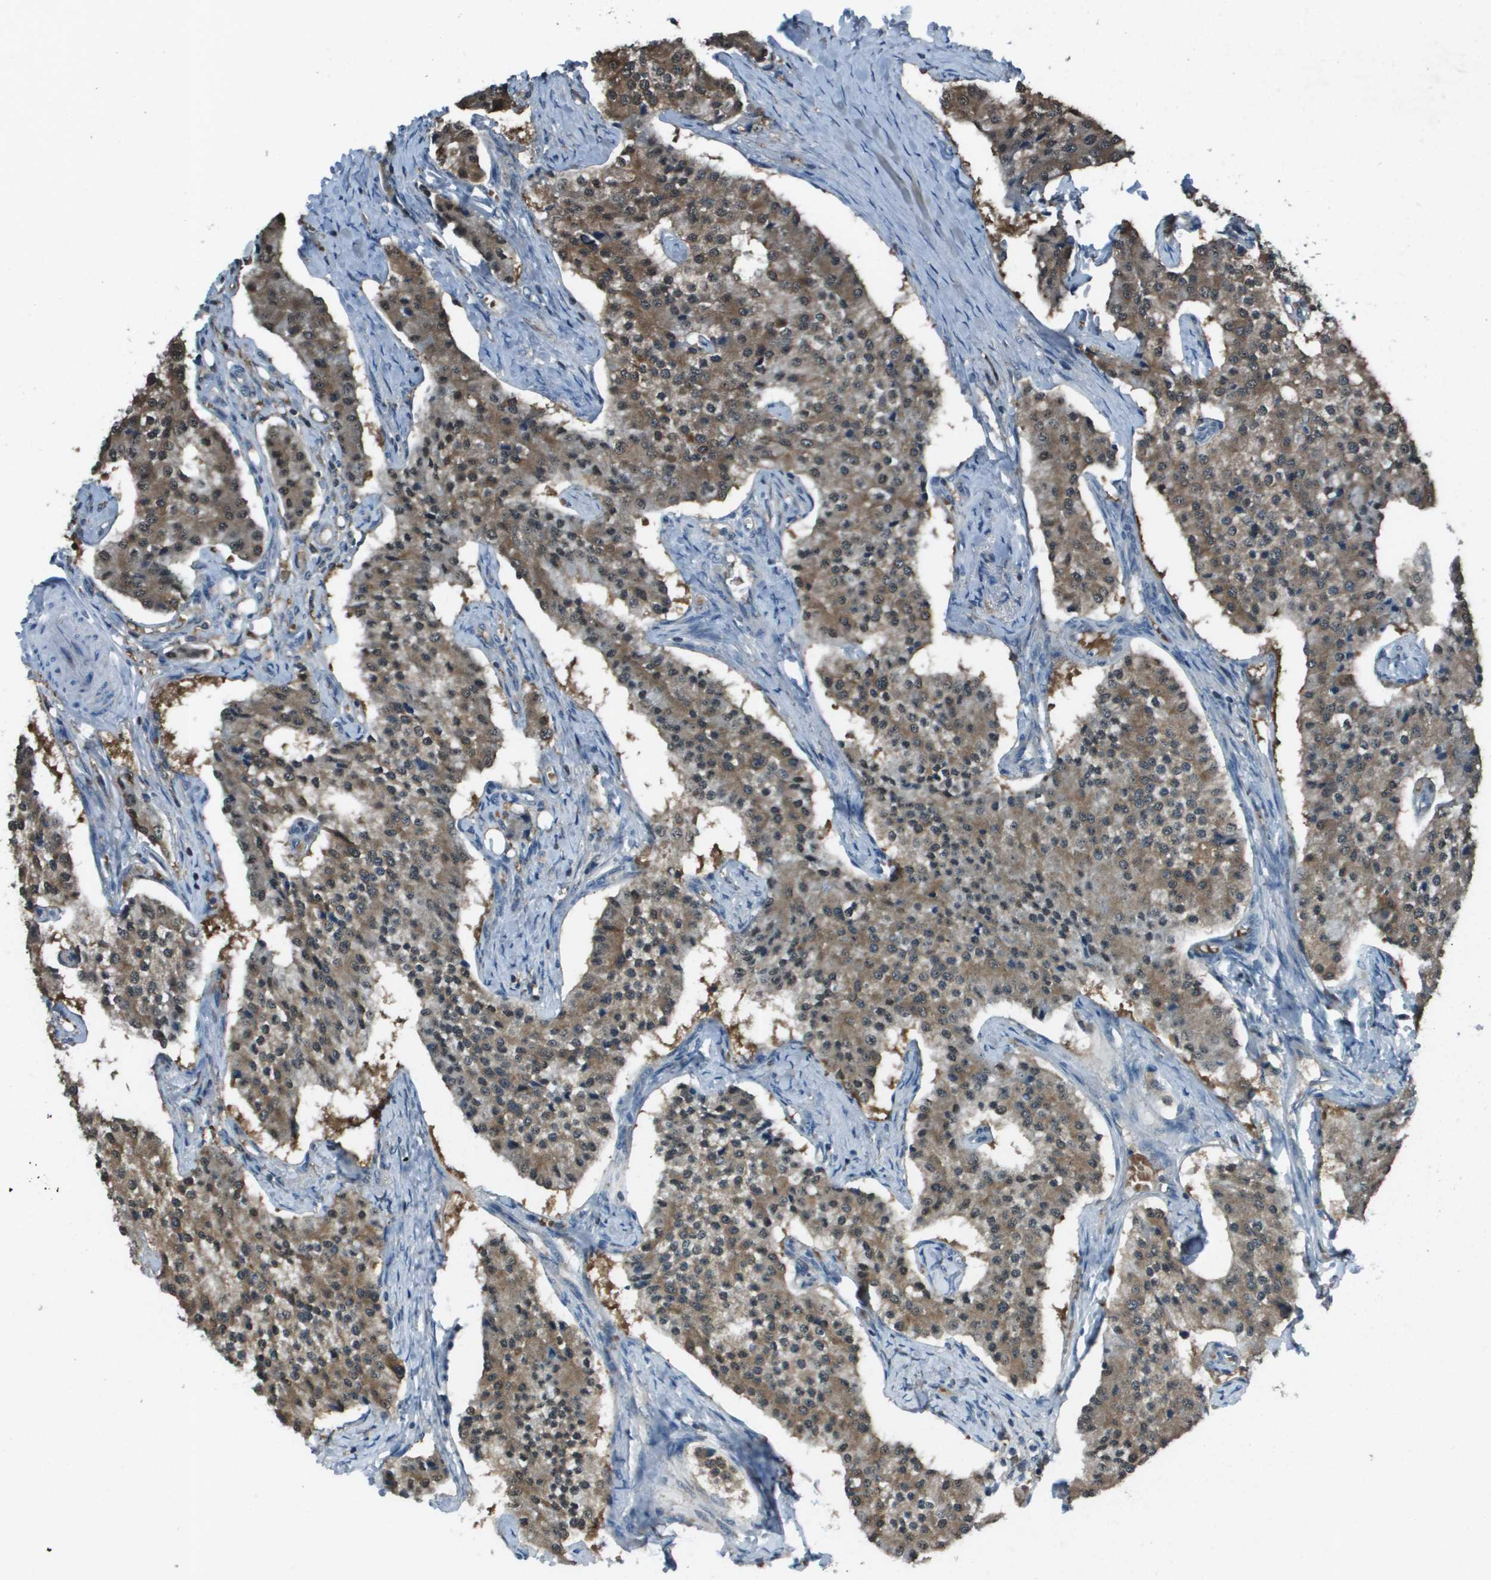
{"staining": {"intensity": "moderate", "quantity": ">75%", "location": "cytoplasmic/membranous,nuclear"}, "tissue": "carcinoid", "cell_type": "Tumor cells", "image_type": "cancer", "snomed": [{"axis": "morphology", "description": "Carcinoid, malignant, NOS"}, {"axis": "topography", "description": "Colon"}], "caption": "Malignant carcinoid stained for a protein displays moderate cytoplasmic/membranous and nuclear positivity in tumor cells. (DAB (3,3'-diaminobenzidine) = brown stain, brightfield microscopy at high magnification).", "gene": "CAMK4", "patient": {"sex": "female", "age": 52}}